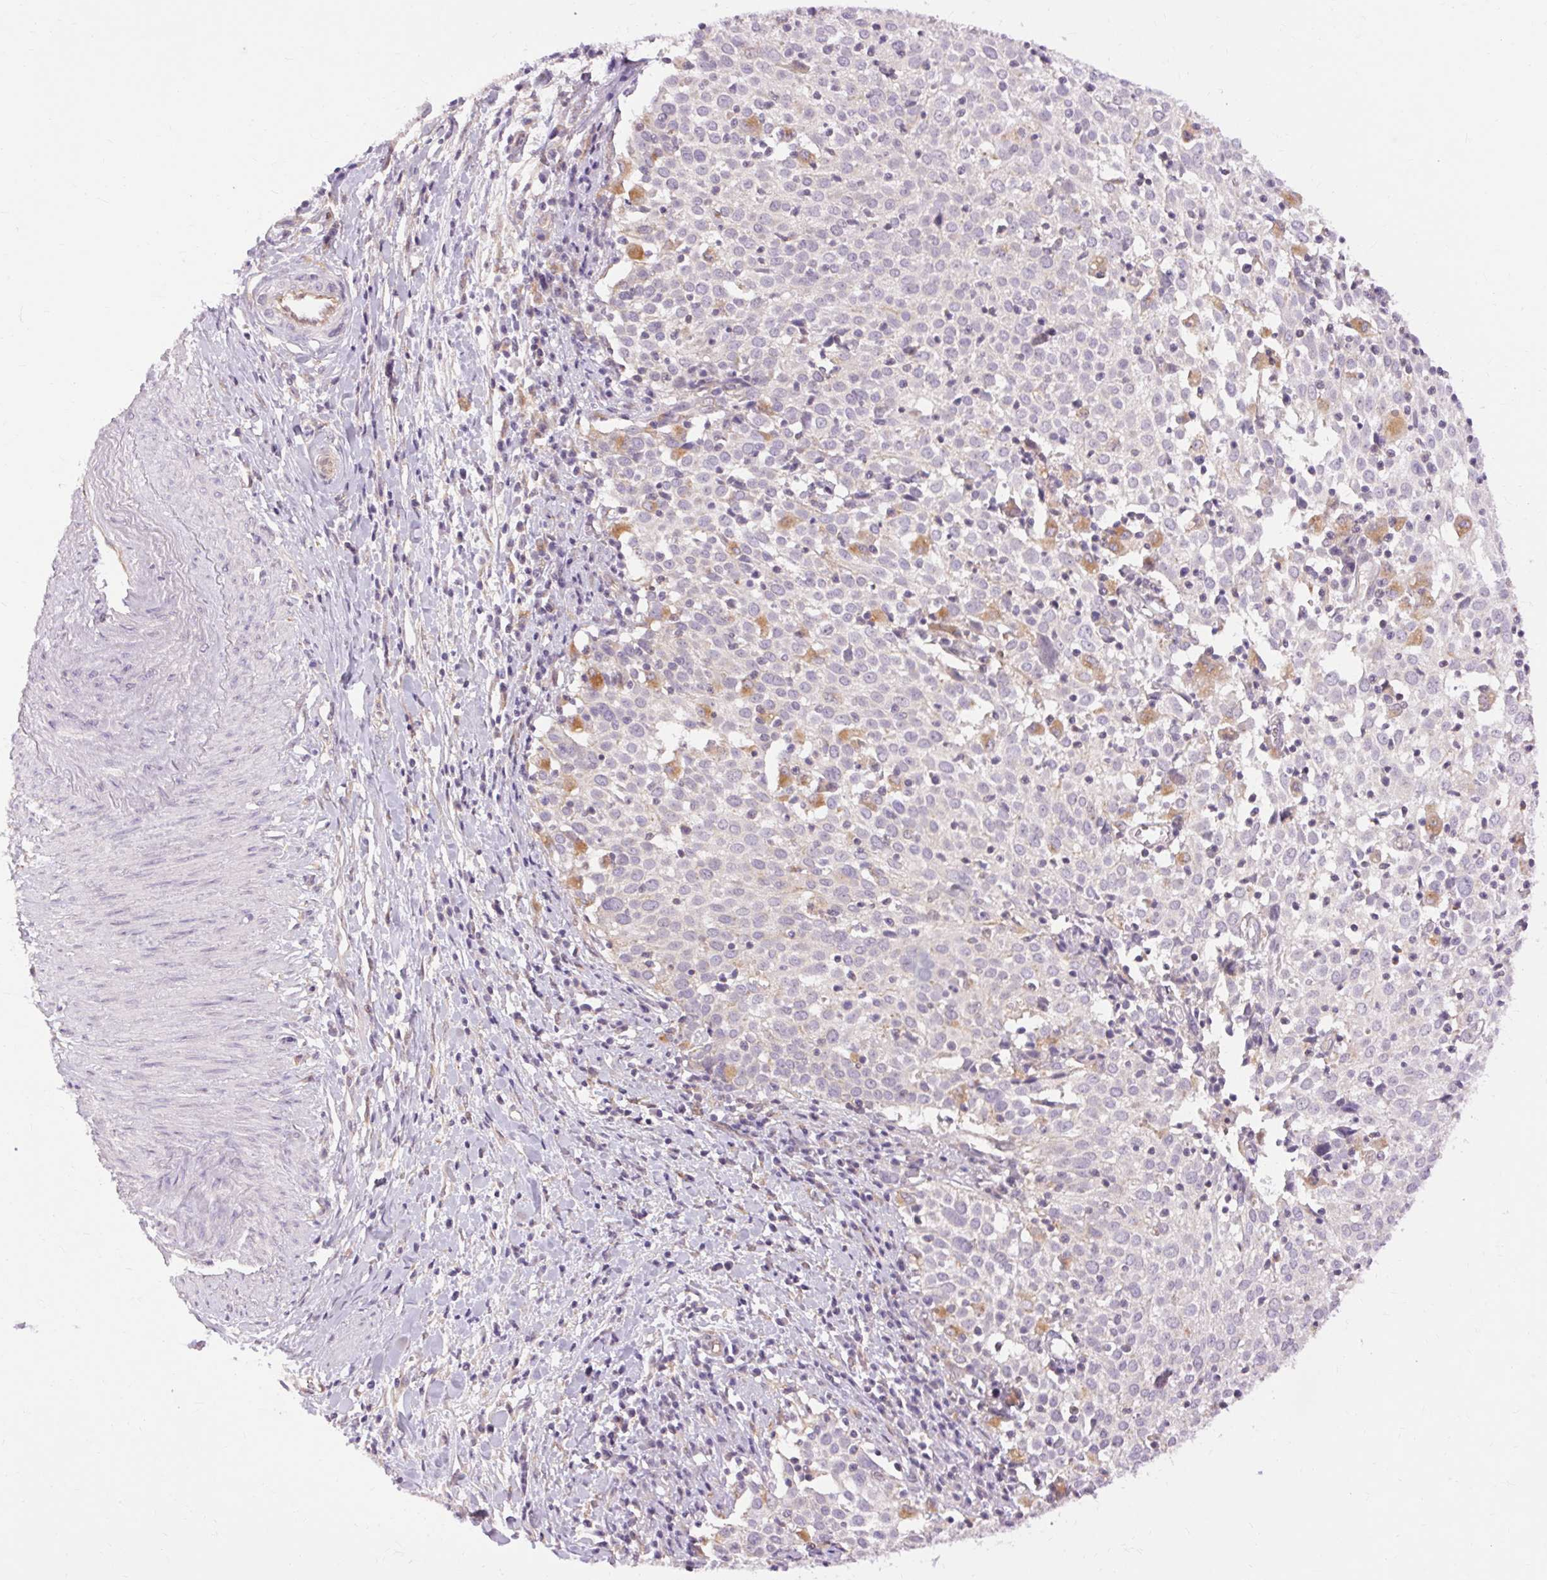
{"staining": {"intensity": "negative", "quantity": "none", "location": "none"}, "tissue": "cervical cancer", "cell_type": "Tumor cells", "image_type": "cancer", "snomed": [{"axis": "morphology", "description": "Squamous cell carcinoma, NOS"}, {"axis": "topography", "description": "Cervix"}], "caption": "Tumor cells are negative for brown protein staining in cervical cancer.", "gene": "TM6SF1", "patient": {"sex": "female", "age": 39}}